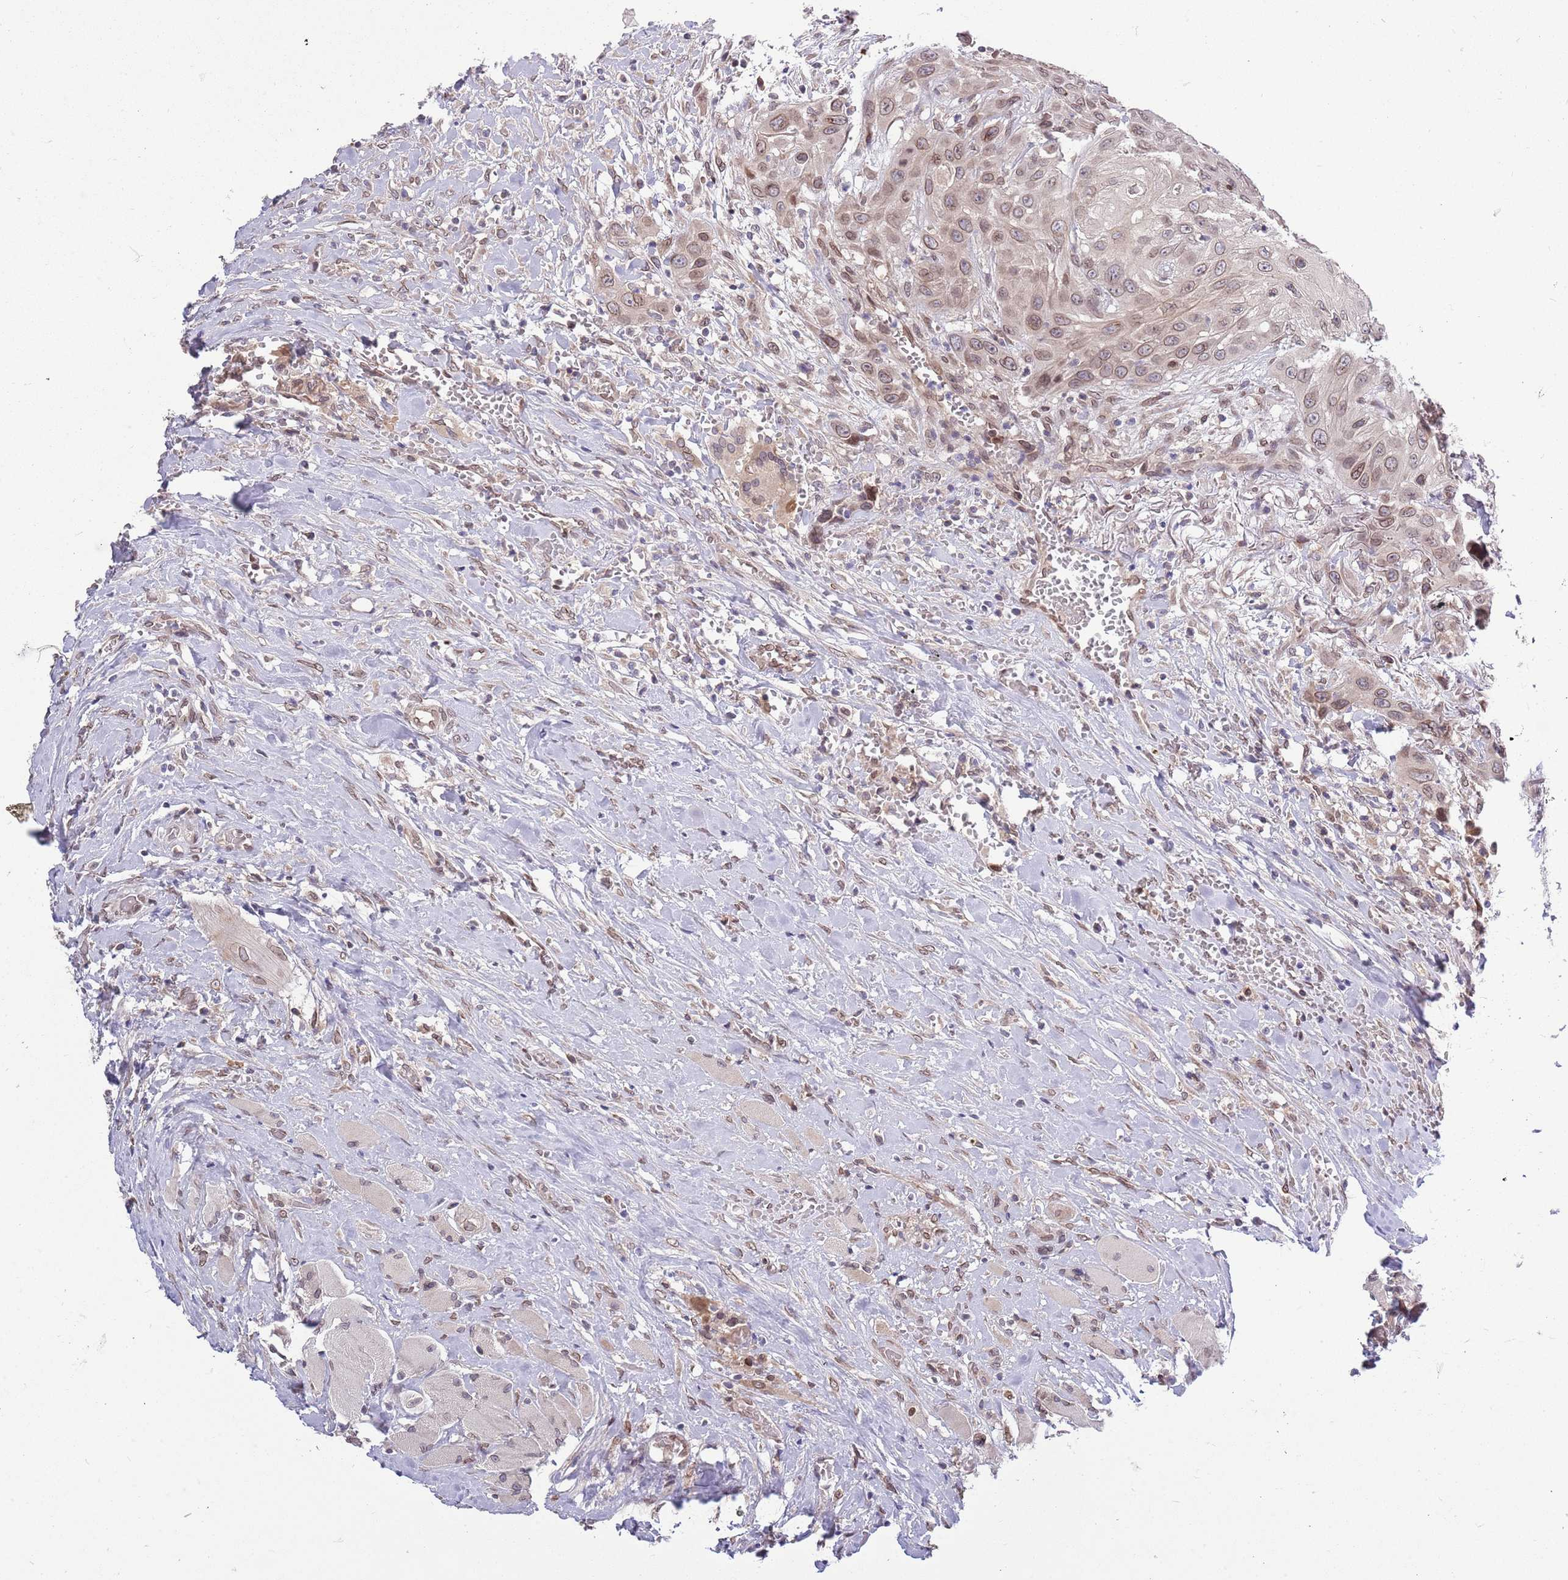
{"staining": {"intensity": "weak", "quantity": ">75%", "location": "nuclear"}, "tissue": "head and neck cancer", "cell_type": "Tumor cells", "image_type": "cancer", "snomed": [{"axis": "morphology", "description": "Squamous cell carcinoma, NOS"}, {"axis": "topography", "description": "Head-Neck"}], "caption": "Squamous cell carcinoma (head and neck) stained for a protein (brown) demonstrates weak nuclear positive expression in approximately >75% of tumor cells.", "gene": "ZNF665", "patient": {"sex": "male", "age": 81}}